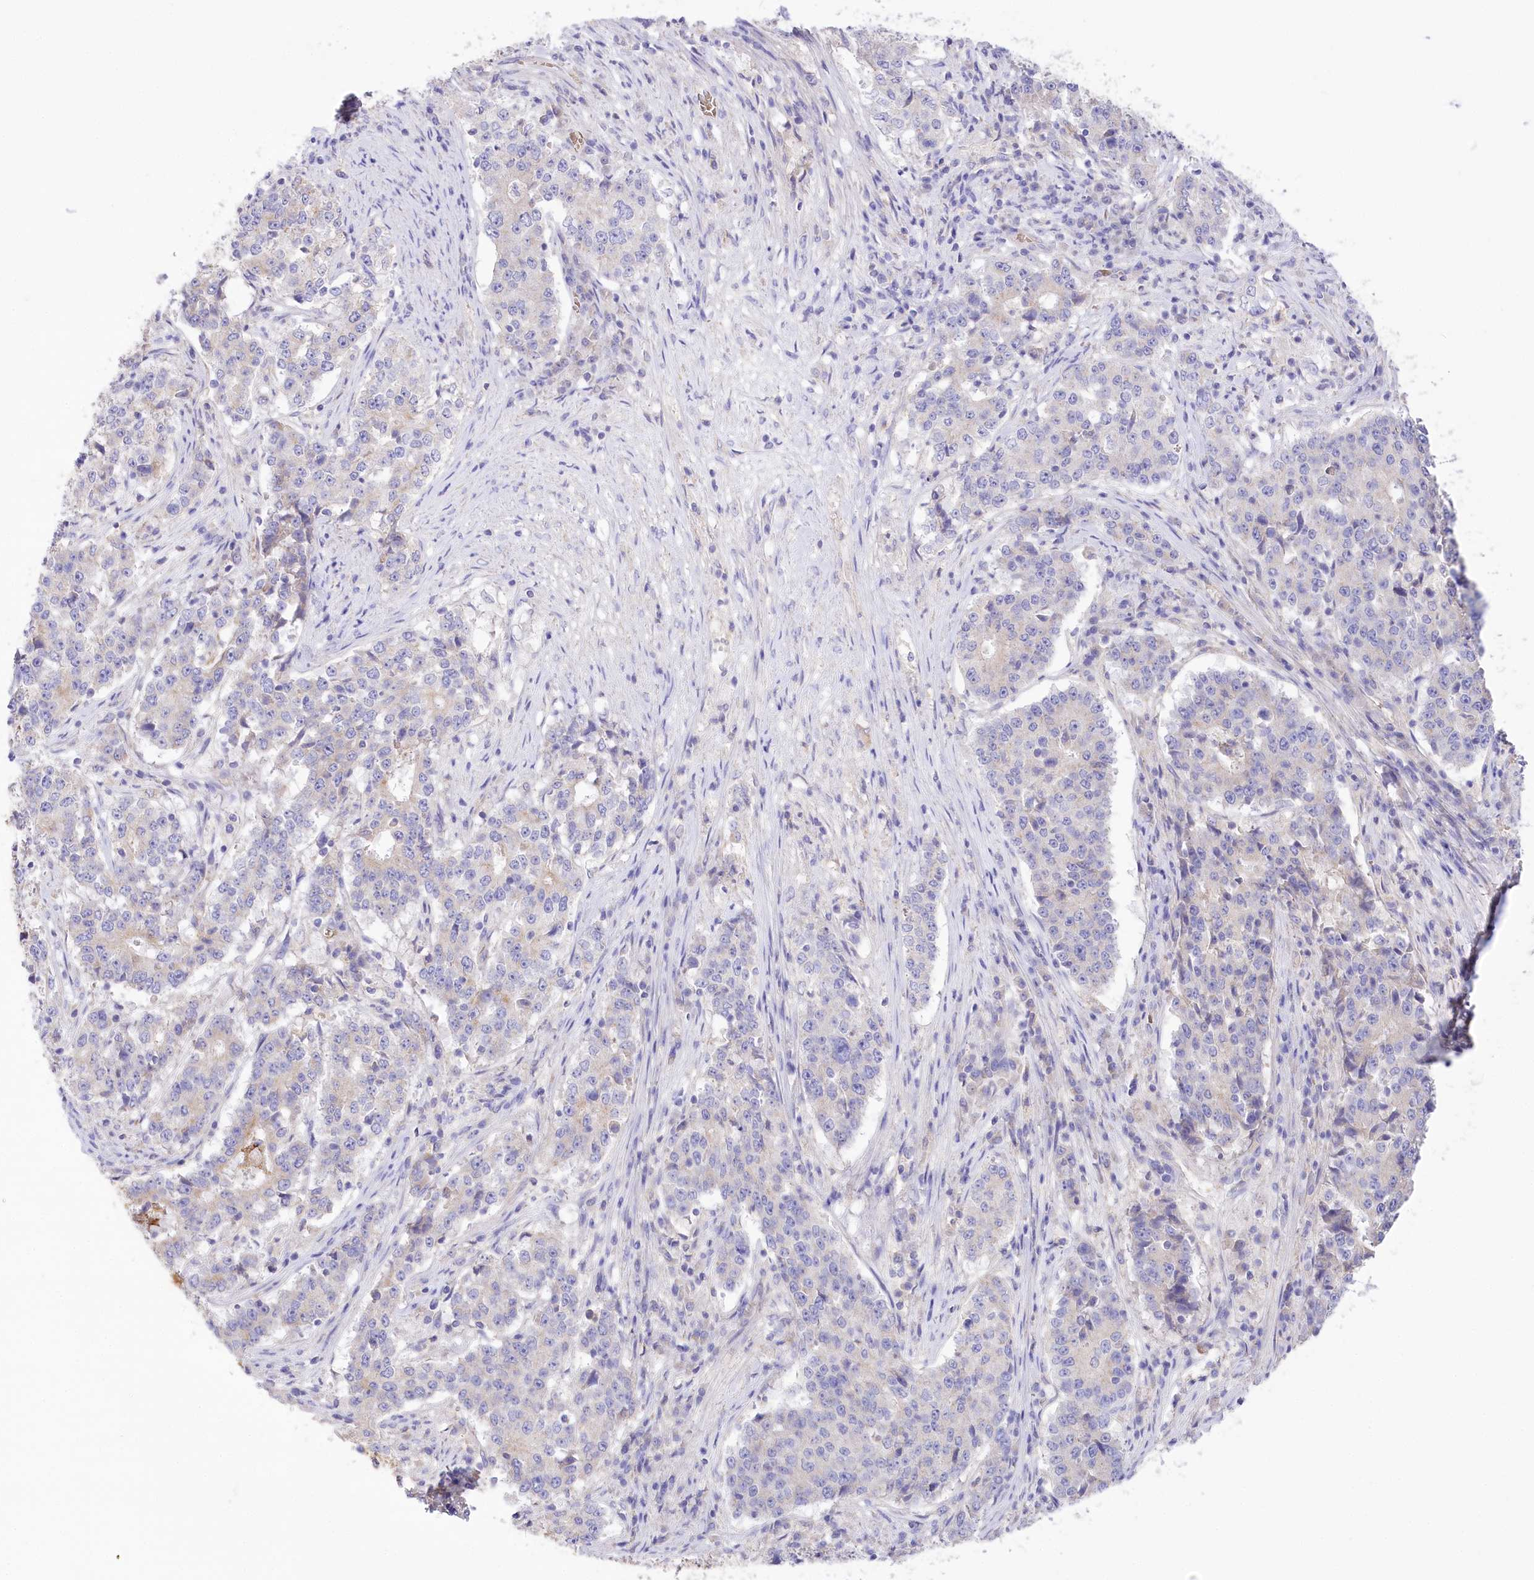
{"staining": {"intensity": "negative", "quantity": "none", "location": "none"}, "tissue": "stomach cancer", "cell_type": "Tumor cells", "image_type": "cancer", "snomed": [{"axis": "morphology", "description": "Adenocarcinoma, NOS"}, {"axis": "topography", "description": "Stomach"}], "caption": "IHC micrograph of human stomach cancer stained for a protein (brown), which displays no positivity in tumor cells. The staining was performed using DAB (3,3'-diaminobenzidine) to visualize the protein expression in brown, while the nuclei were stained in blue with hematoxylin (Magnification: 20x).", "gene": "PRSS53", "patient": {"sex": "male", "age": 59}}